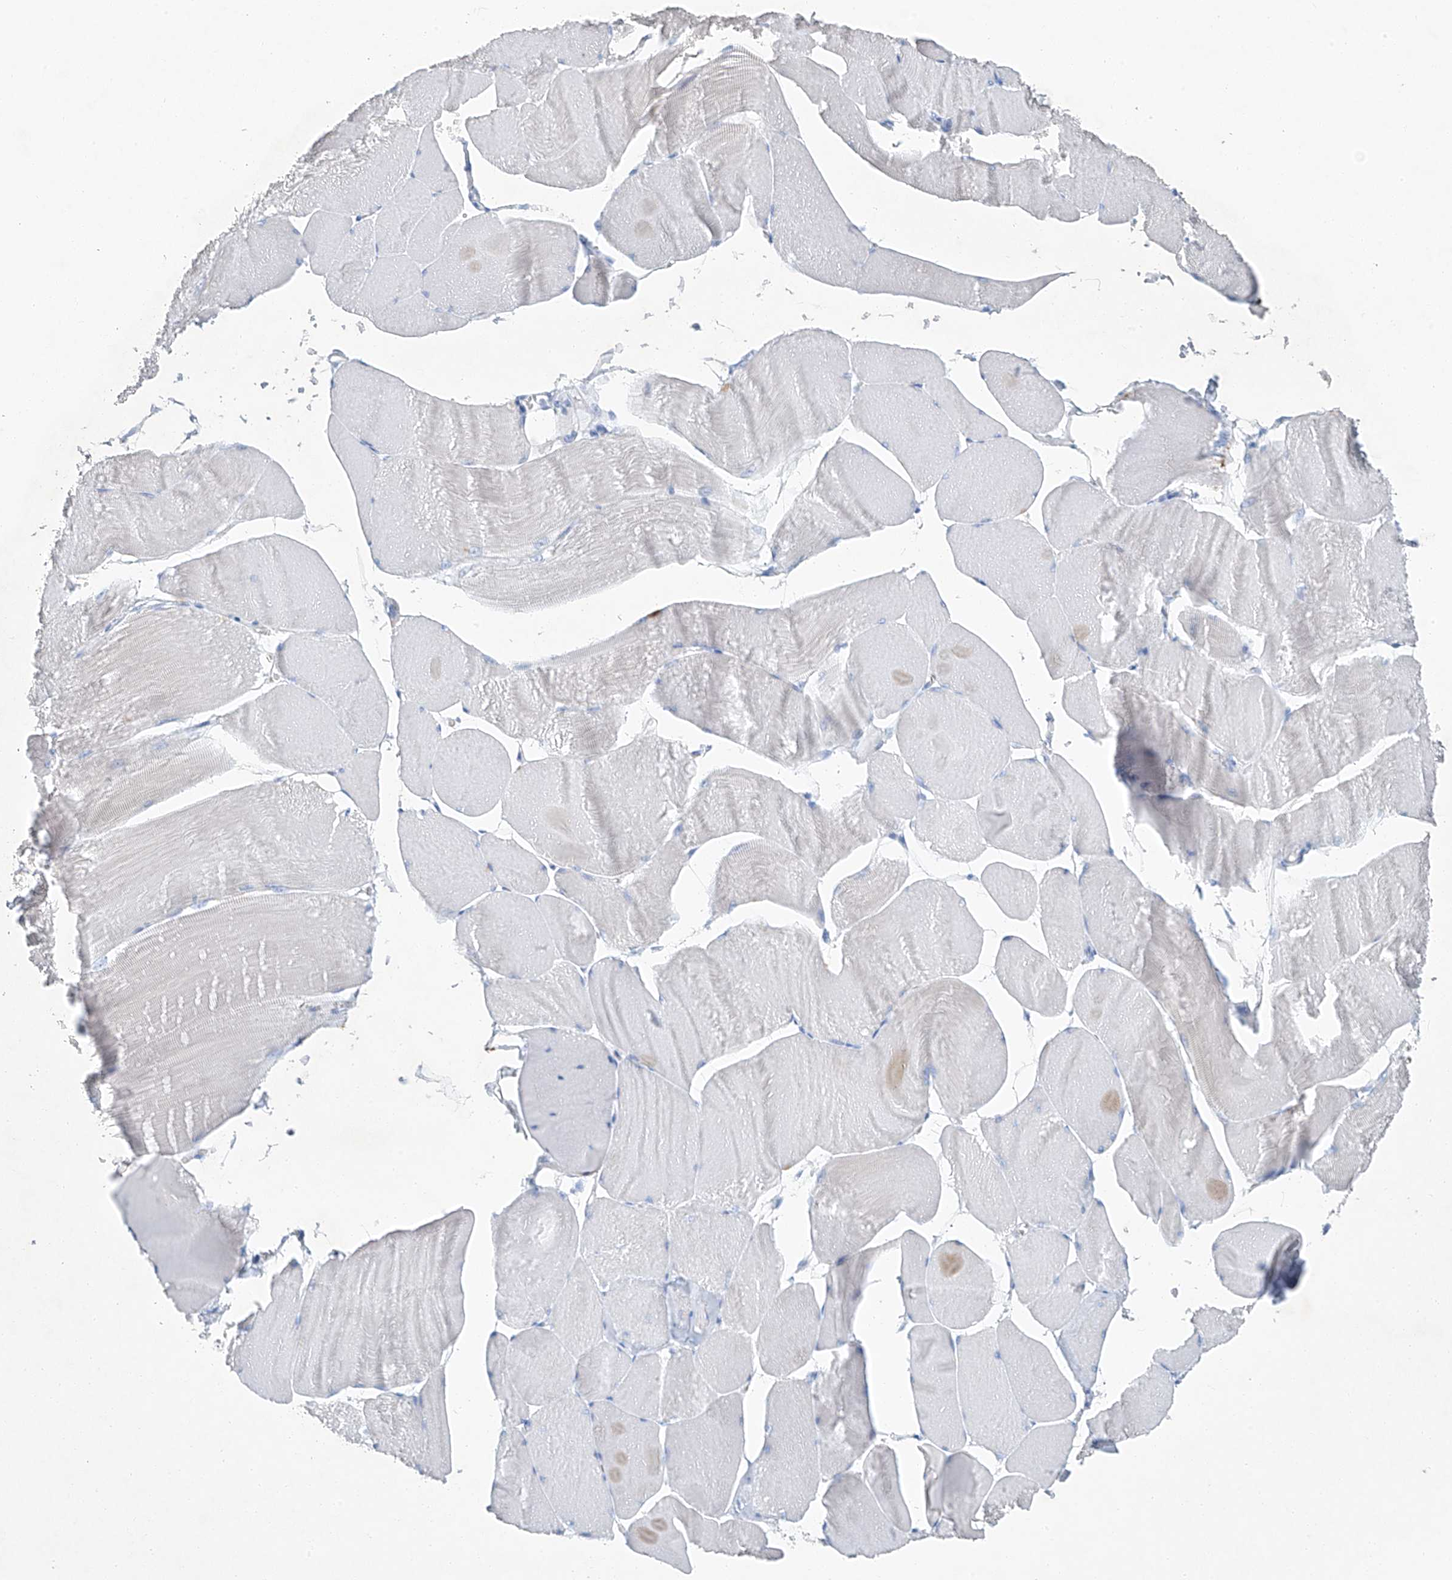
{"staining": {"intensity": "negative", "quantity": "none", "location": "none"}, "tissue": "skeletal muscle", "cell_type": "Myocytes", "image_type": "normal", "snomed": [{"axis": "morphology", "description": "Normal tissue, NOS"}, {"axis": "morphology", "description": "Basal cell carcinoma"}, {"axis": "topography", "description": "Skeletal muscle"}], "caption": "DAB immunohistochemical staining of normal skeletal muscle displays no significant positivity in myocytes. Nuclei are stained in blue.", "gene": "C1orf87", "patient": {"sex": "female", "age": 64}}